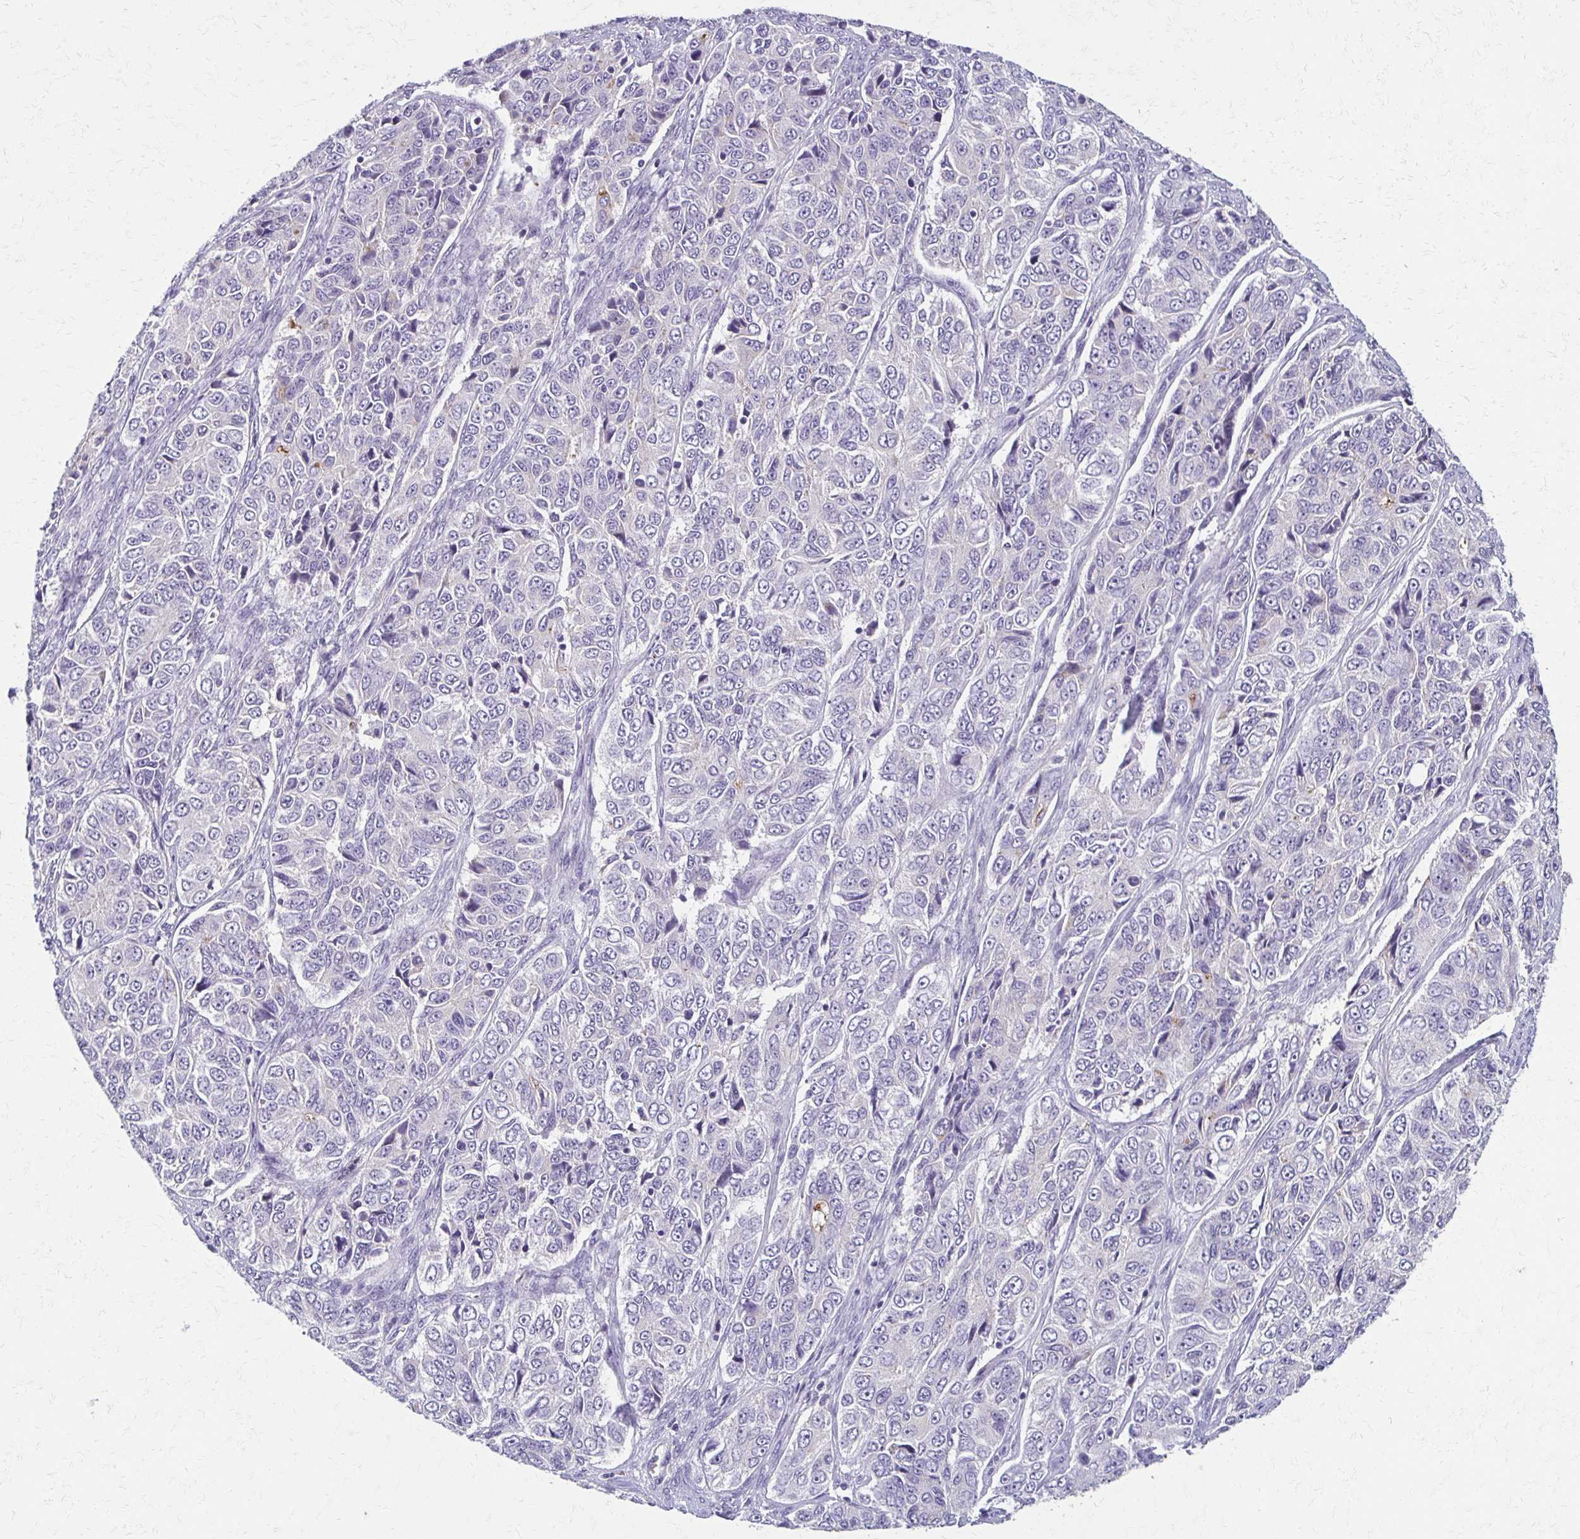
{"staining": {"intensity": "negative", "quantity": "none", "location": "none"}, "tissue": "ovarian cancer", "cell_type": "Tumor cells", "image_type": "cancer", "snomed": [{"axis": "morphology", "description": "Carcinoma, endometroid"}, {"axis": "topography", "description": "Ovary"}], "caption": "IHC of human ovarian endometroid carcinoma demonstrates no expression in tumor cells.", "gene": "BBS12", "patient": {"sex": "female", "age": 51}}